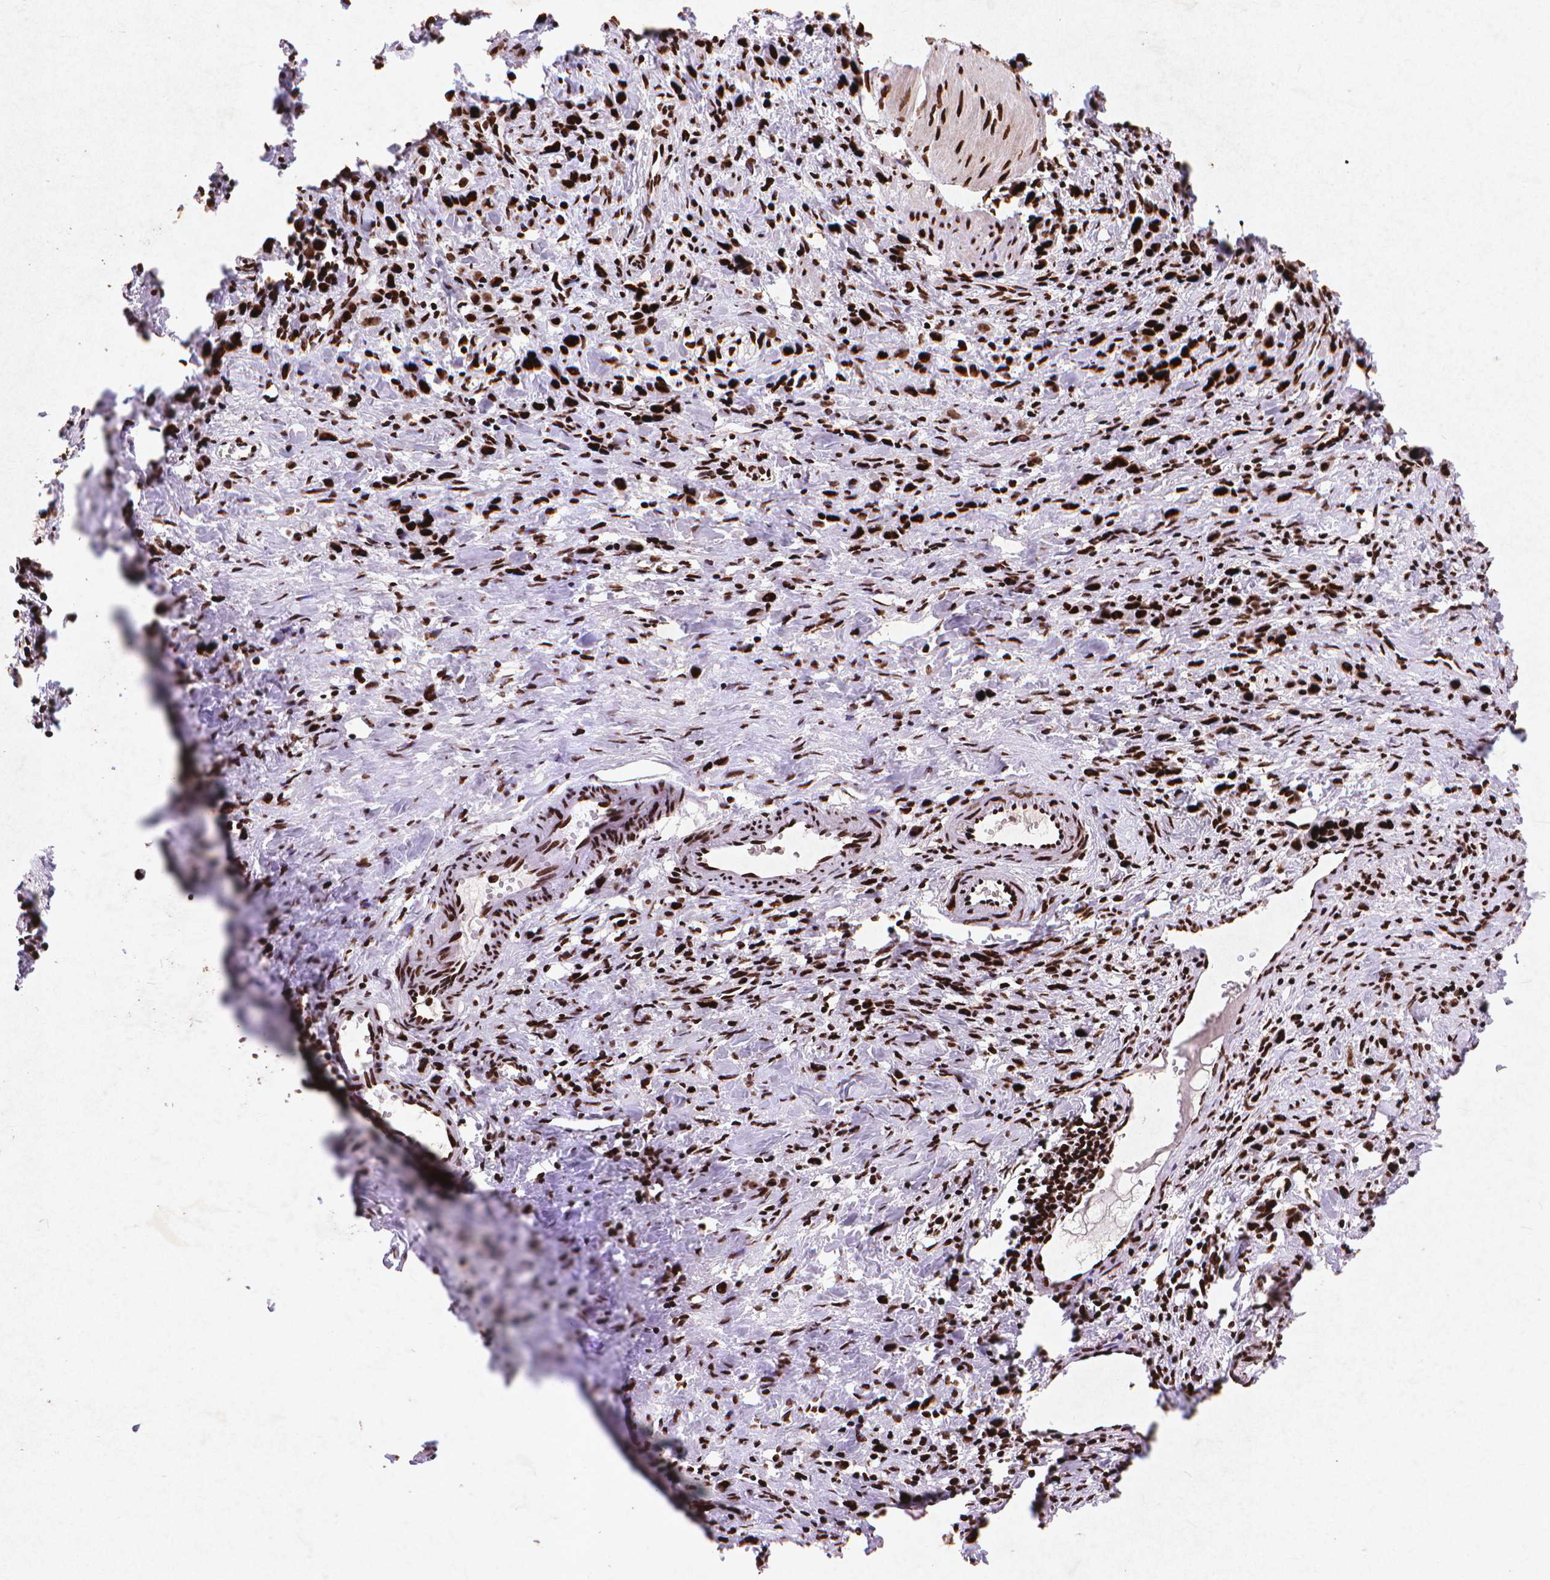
{"staining": {"intensity": "strong", "quantity": ">75%", "location": "nuclear"}, "tissue": "stomach cancer", "cell_type": "Tumor cells", "image_type": "cancer", "snomed": [{"axis": "morphology", "description": "Adenocarcinoma, NOS"}, {"axis": "topography", "description": "Stomach"}], "caption": "IHC of human adenocarcinoma (stomach) displays high levels of strong nuclear staining in approximately >75% of tumor cells. IHC stains the protein of interest in brown and the nuclei are stained blue.", "gene": "CITED2", "patient": {"sex": "male", "age": 47}}